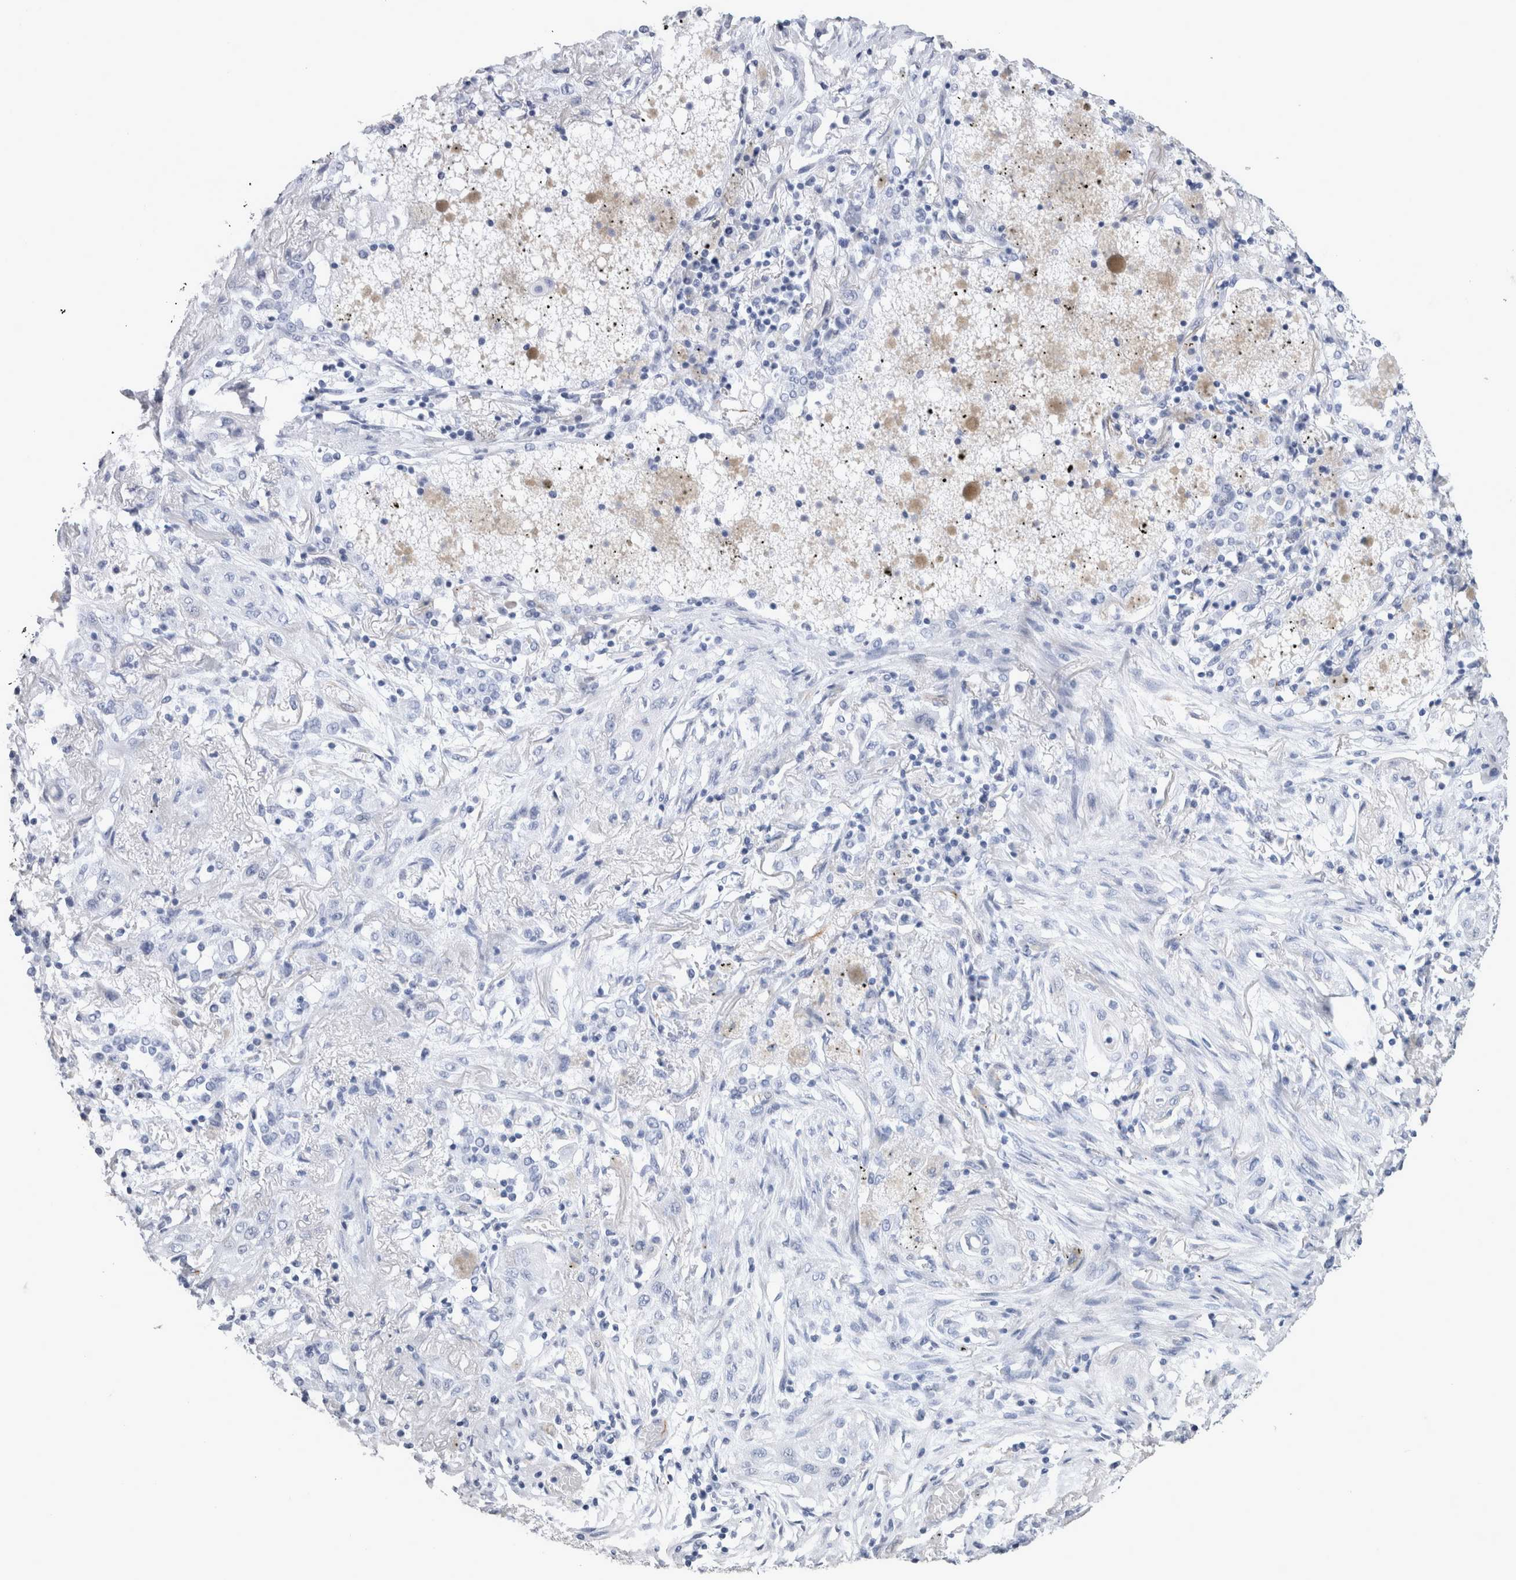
{"staining": {"intensity": "negative", "quantity": "none", "location": "none"}, "tissue": "lung cancer", "cell_type": "Tumor cells", "image_type": "cancer", "snomed": [{"axis": "morphology", "description": "Squamous cell carcinoma, NOS"}, {"axis": "topography", "description": "Lung"}], "caption": "Immunohistochemistry image of neoplastic tissue: human lung squamous cell carcinoma stained with DAB (3,3'-diaminobenzidine) demonstrates no significant protein positivity in tumor cells. (Brightfield microscopy of DAB immunohistochemistry (IHC) at high magnification).", "gene": "VWDE", "patient": {"sex": "female", "age": 47}}